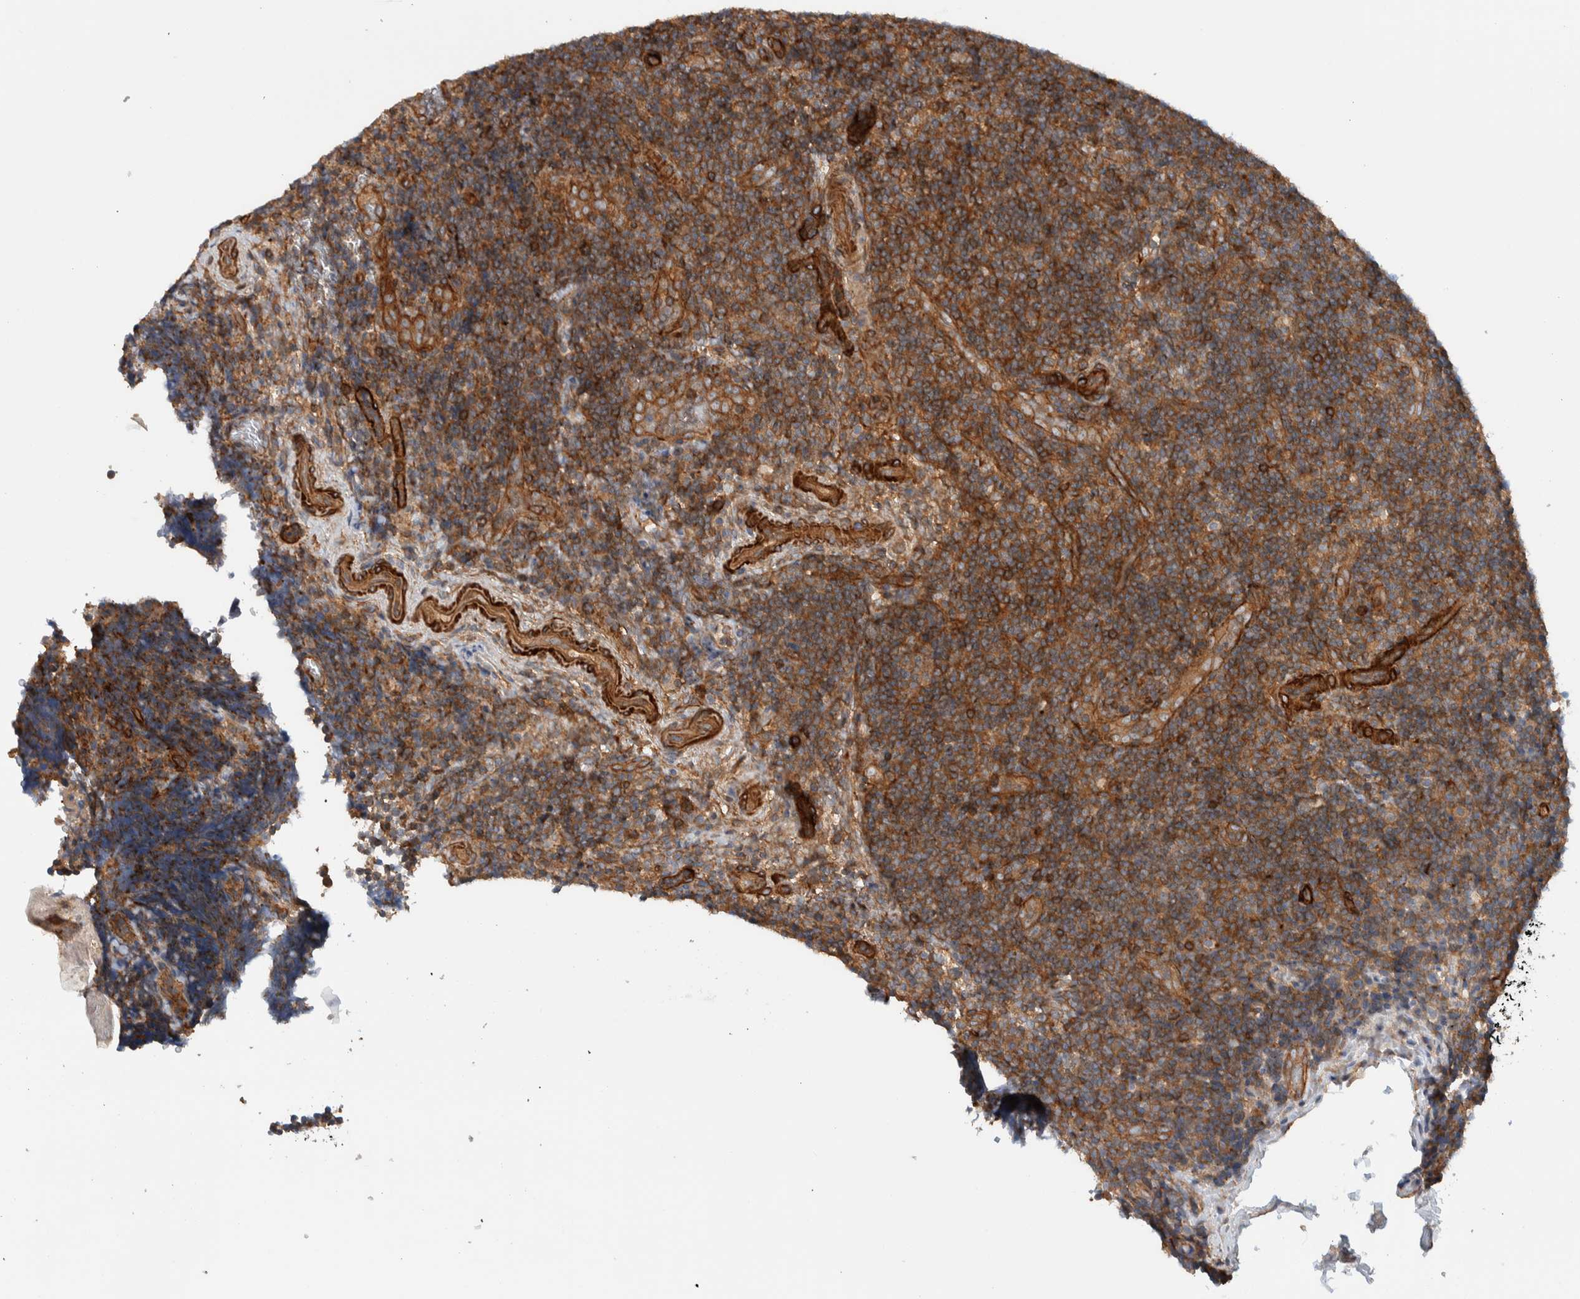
{"staining": {"intensity": "strong", "quantity": ">75%", "location": "cytoplasmic/membranous"}, "tissue": "lymphoma", "cell_type": "Tumor cells", "image_type": "cancer", "snomed": [{"axis": "morphology", "description": "Malignant lymphoma, non-Hodgkin's type, High grade"}, {"axis": "topography", "description": "Tonsil"}], "caption": "Immunohistochemistry (IHC) image of neoplastic tissue: human high-grade malignant lymphoma, non-Hodgkin's type stained using immunohistochemistry reveals high levels of strong protein expression localized specifically in the cytoplasmic/membranous of tumor cells, appearing as a cytoplasmic/membranous brown color.", "gene": "MPRIP", "patient": {"sex": "female", "age": 36}}